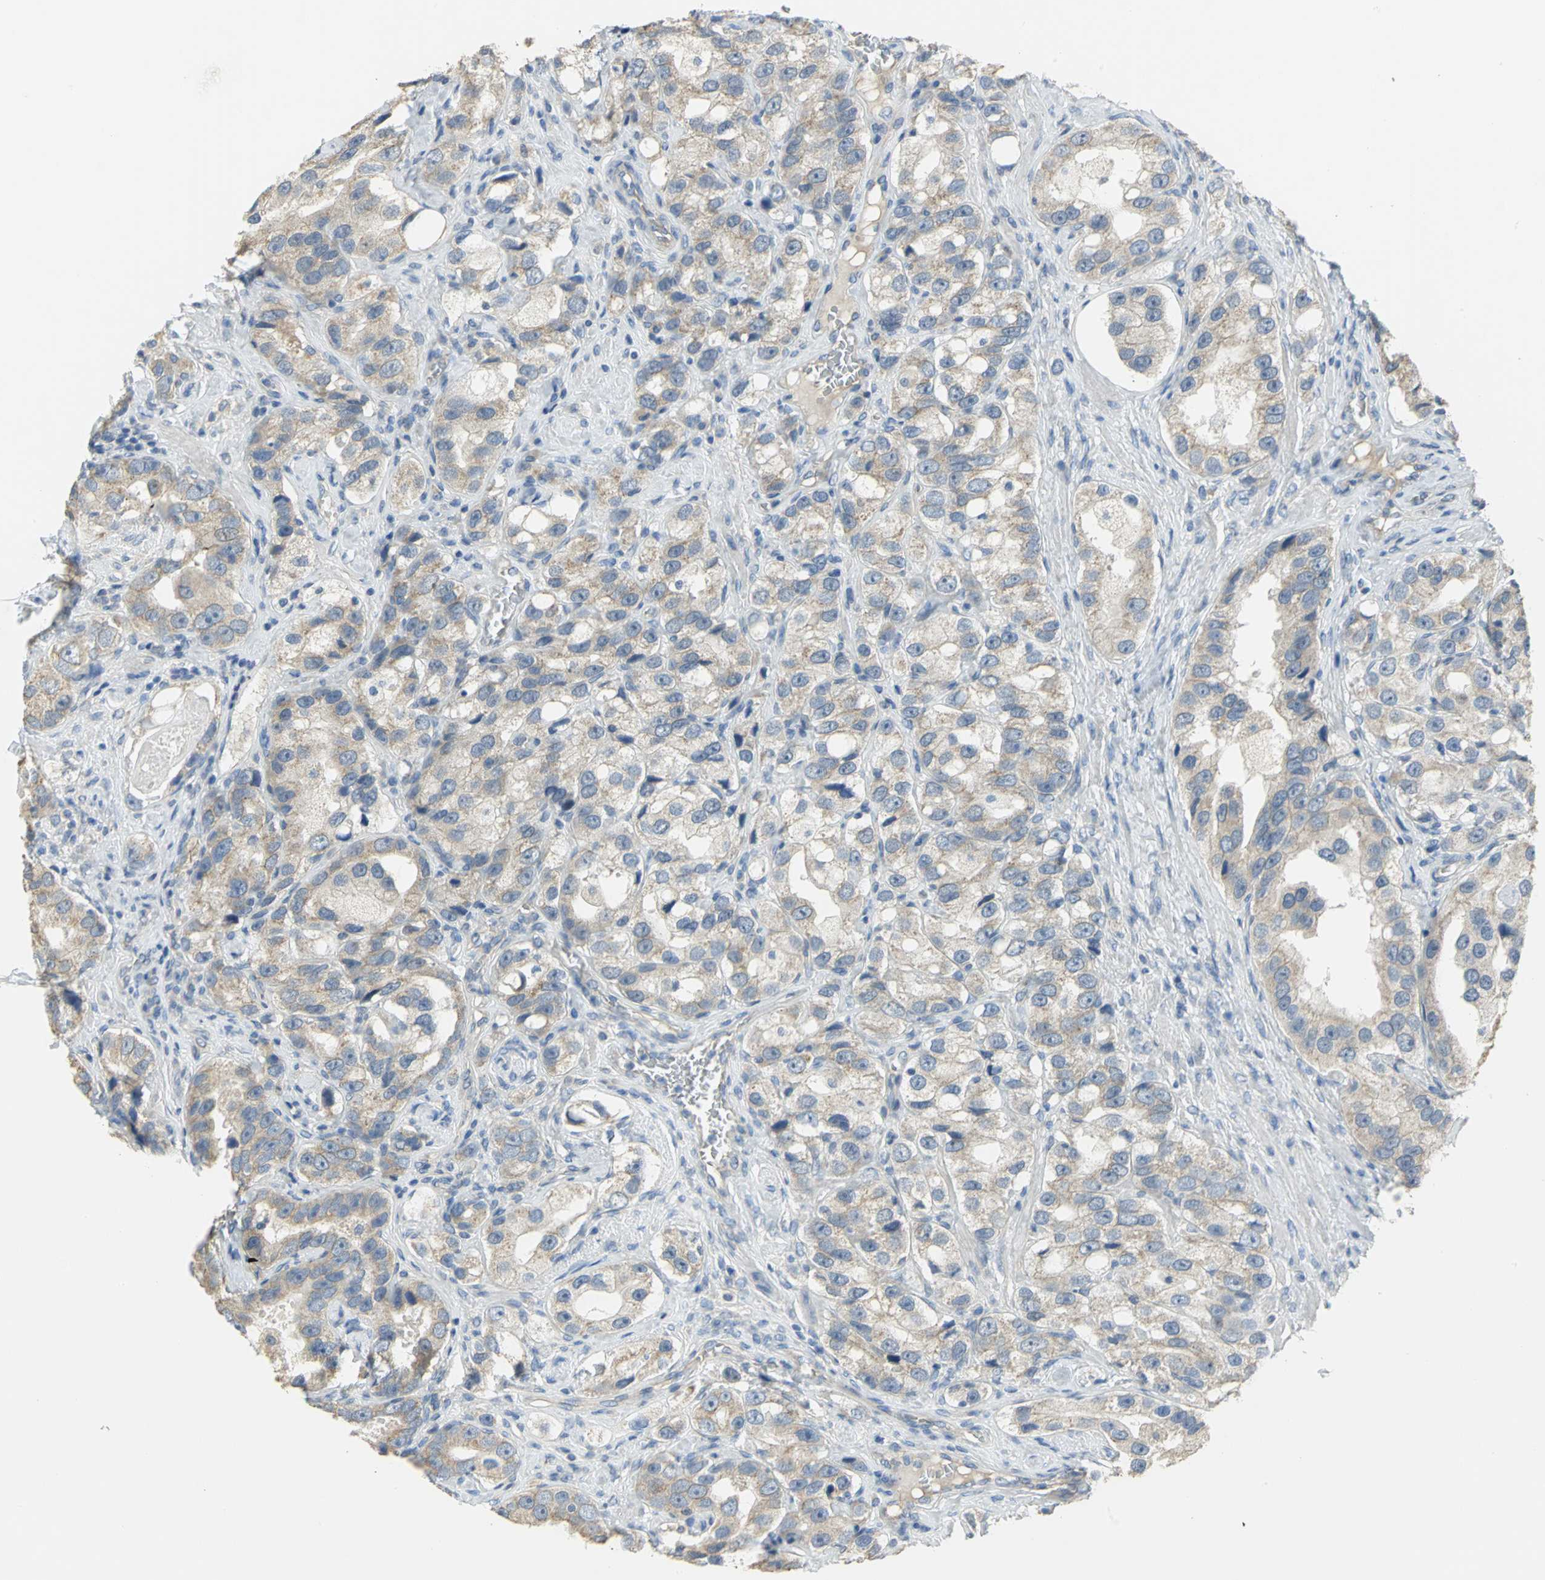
{"staining": {"intensity": "weak", "quantity": ">75%", "location": "cytoplasmic/membranous"}, "tissue": "prostate cancer", "cell_type": "Tumor cells", "image_type": "cancer", "snomed": [{"axis": "morphology", "description": "Adenocarcinoma, High grade"}, {"axis": "topography", "description": "Prostate"}], "caption": "Prostate cancer (adenocarcinoma (high-grade)) stained with IHC demonstrates weak cytoplasmic/membranous positivity in approximately >75% of tumor cells.", "gene": "HTR1F", "patient": {"sex": "male", "age": 63}}